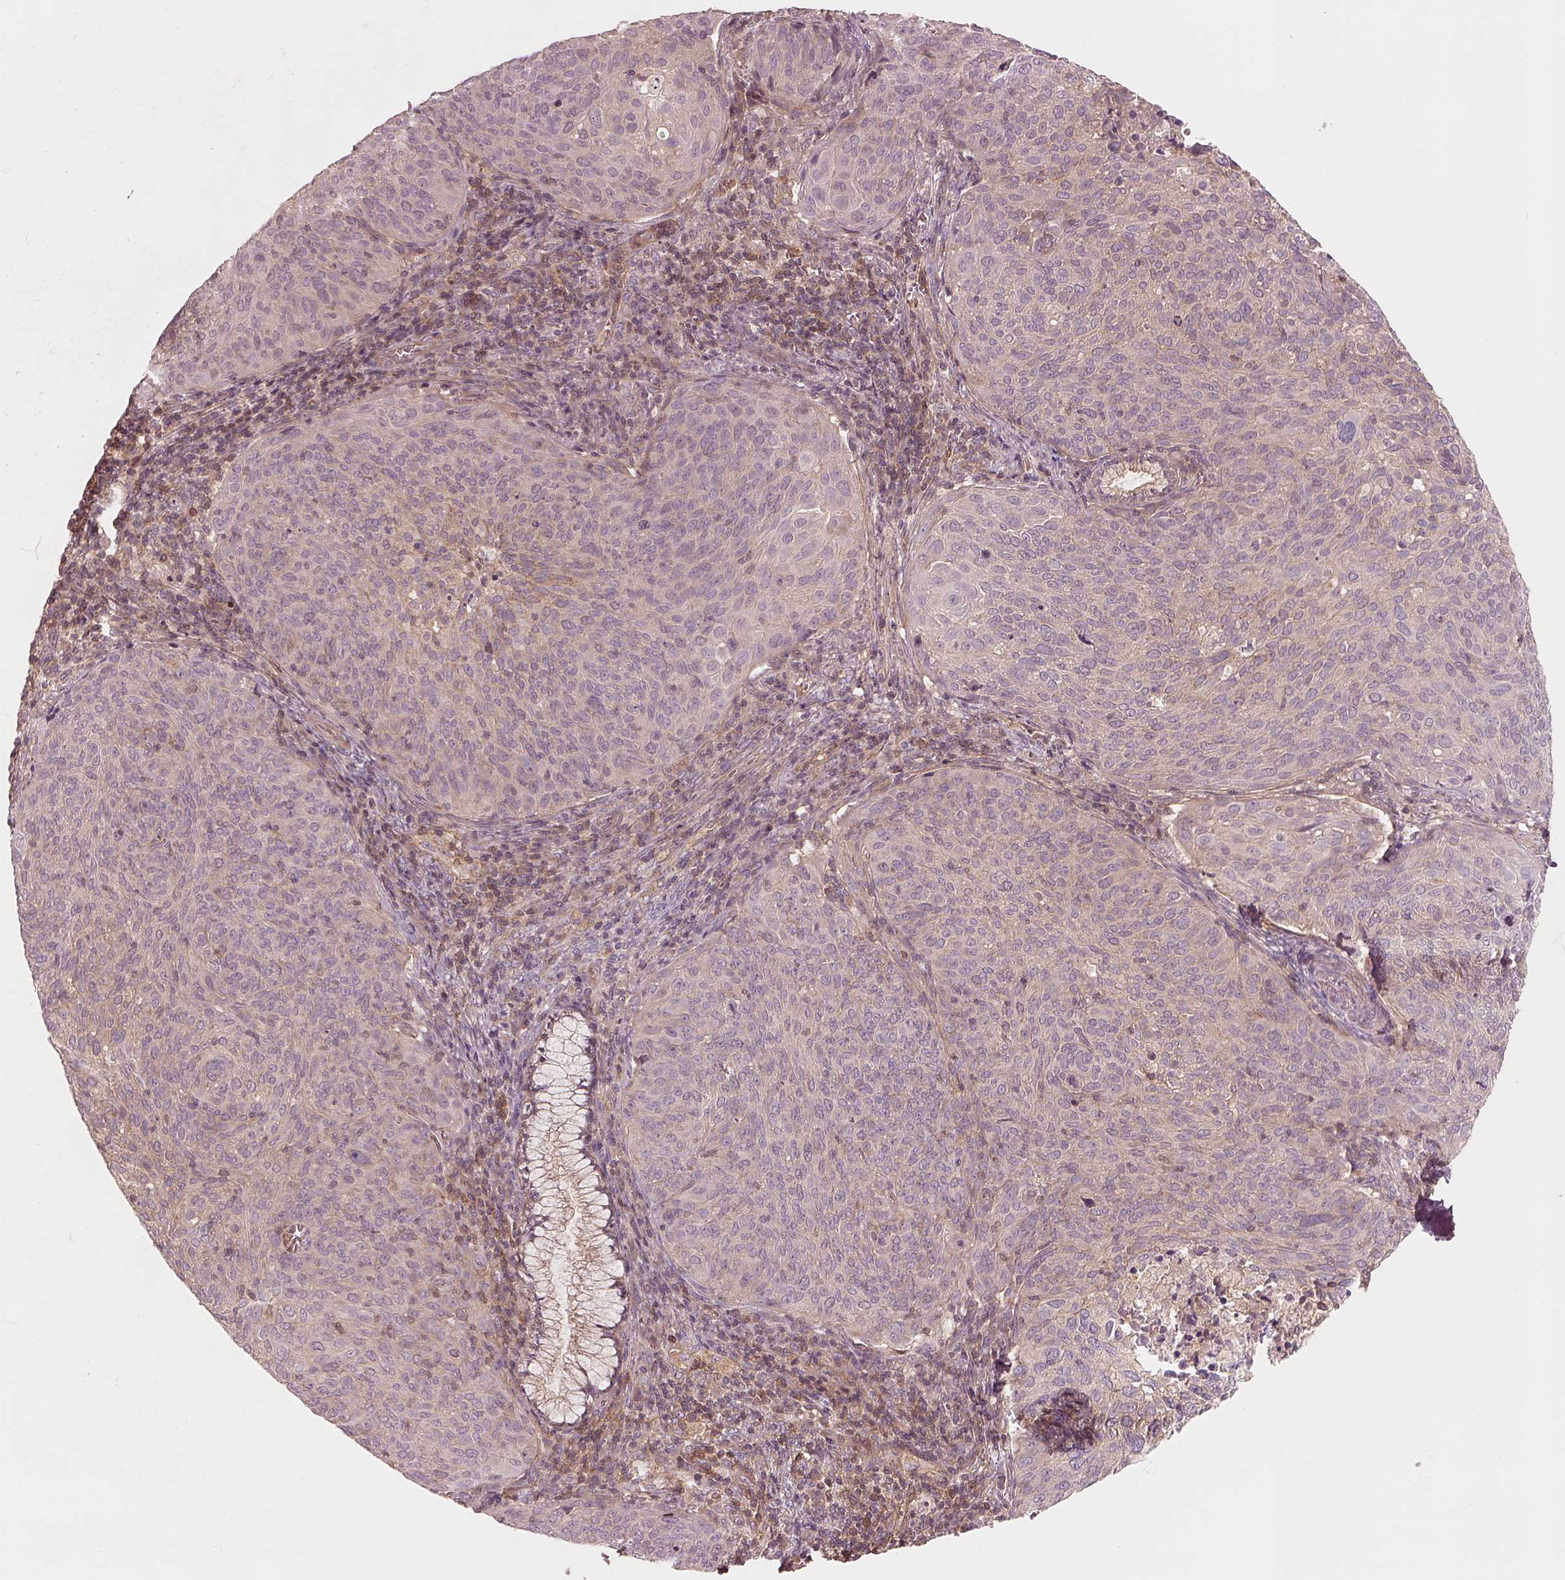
{"staining": {"intensity": "weak", "quantity": "<25%", "location": "cytoplasmic/membranous"}, "tissue": "cervical cancer", "cell_type": "Tumor cells", "image_type": "cancer", "snomed": [{"axis": "morphology", "description": "Squamous cell carcinoma, NOS"}, {"axis": "topography", "description": "Cervix"}], "caption": "An immunohistochemistry (IHC) histopathology image of cervical cancer is shown. There is no staining in tumor cells of cervical cancer. (DAB (3,3'-diaminobenzidine) immunohistochemistry with hematoxylin counter stain).", "gene": "FAM107B", "patient": {"sex": "female", "age": 39}}